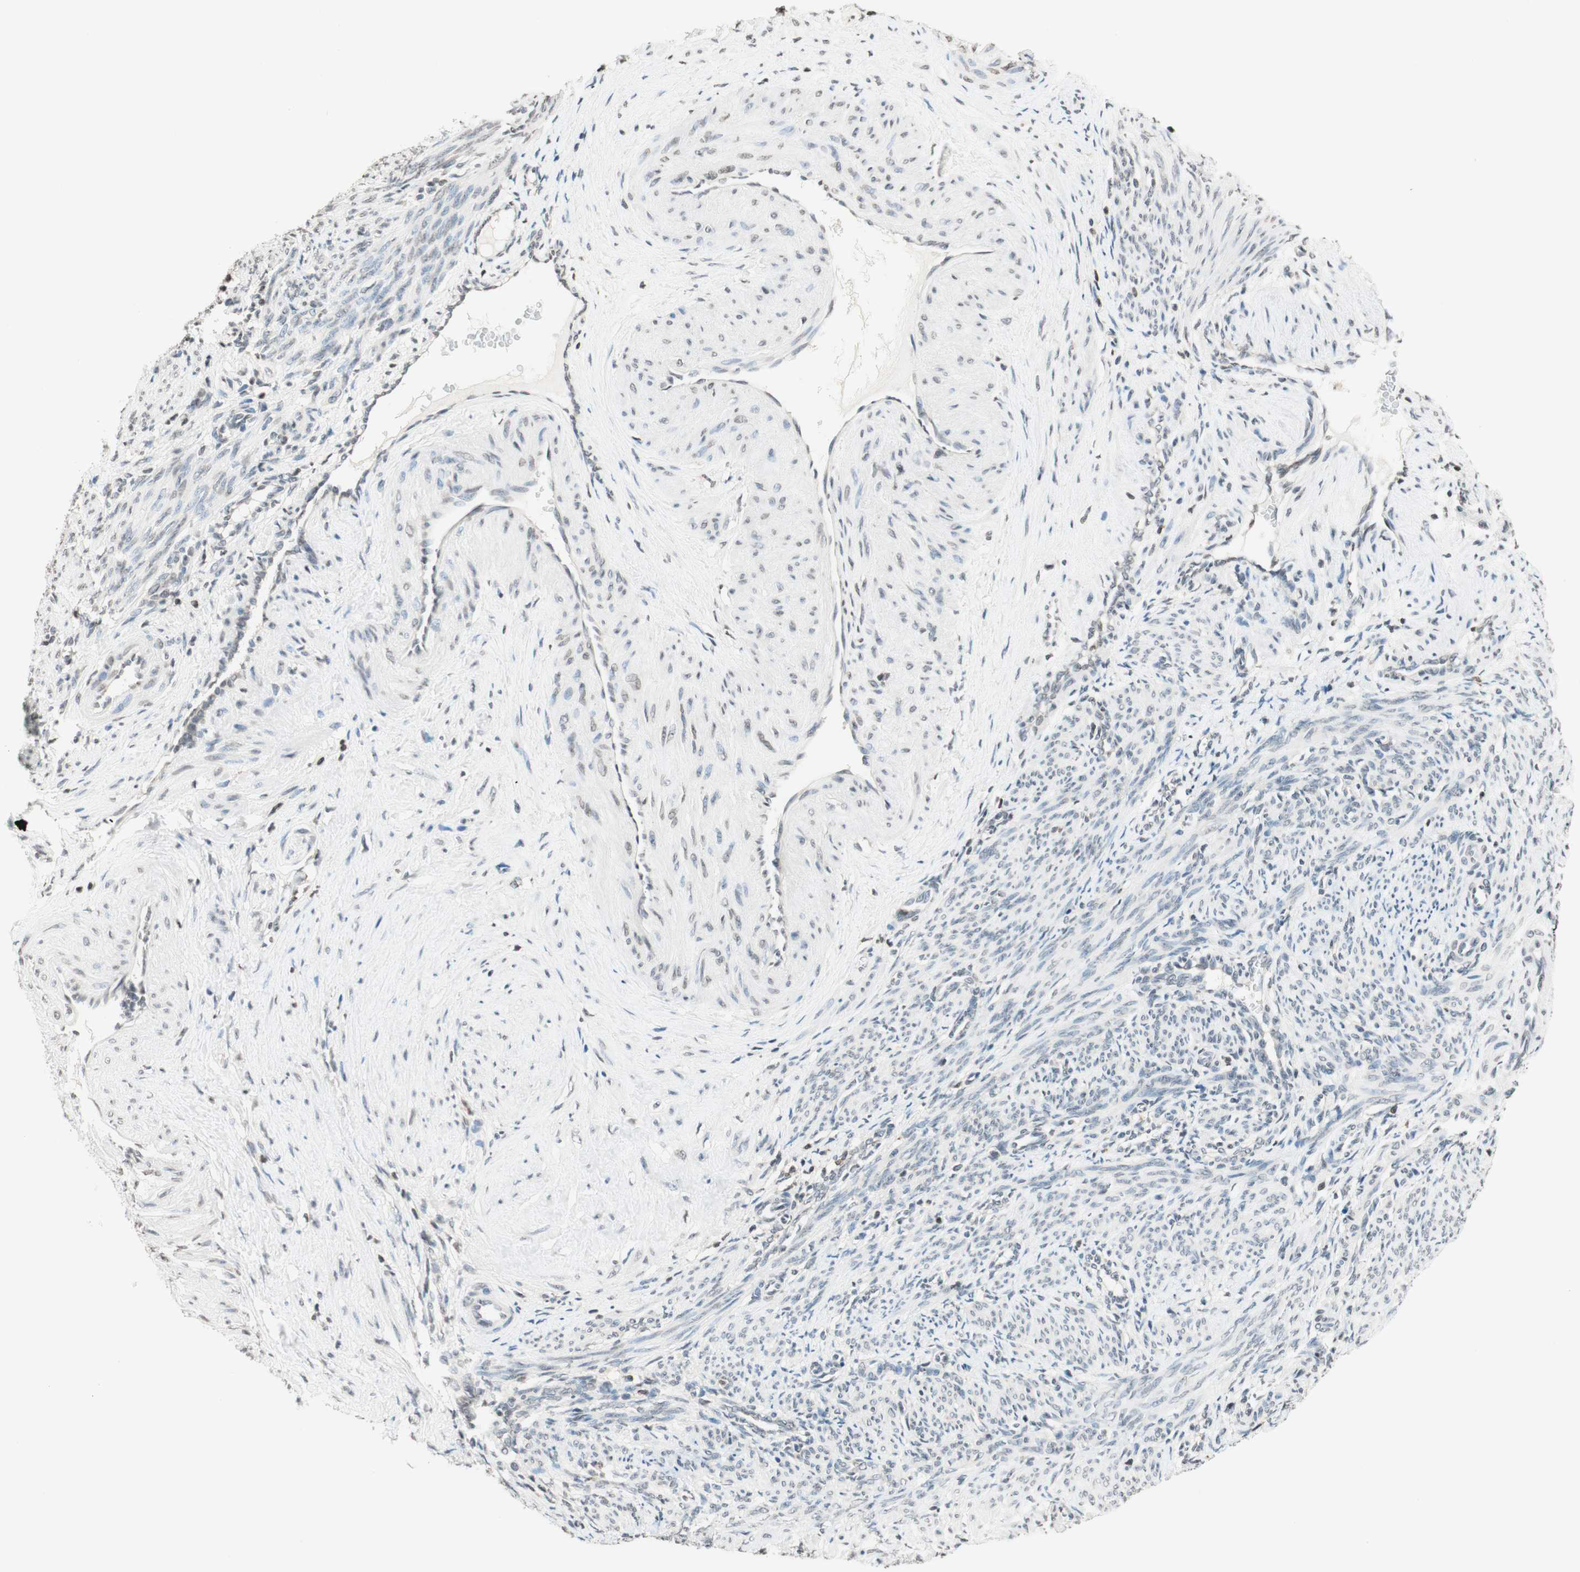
{"staining": {"intensity": "negative", "quantity": "none", "location": "none"}, "tissue": "smooth muscle", "cell_type": "Smooth muscle cells", "image_type": "normal", "snomed": [{"axis": "morphology", "description": "Normal tissue, NOS"}, {"axis": "topography", "description": "Endometrium"}], "caption": "This is a photomicrograph of immunohistochemistry (IHC) staining of benign smooth muscle, which shows no positivity in smooth muscle cells. (DAB (3,3'-diaminobenzidine) immunohistochemistry (IHC), high magnification).", "gene": "WIPF1", "patient": {"sex": "female", "age": 33}}